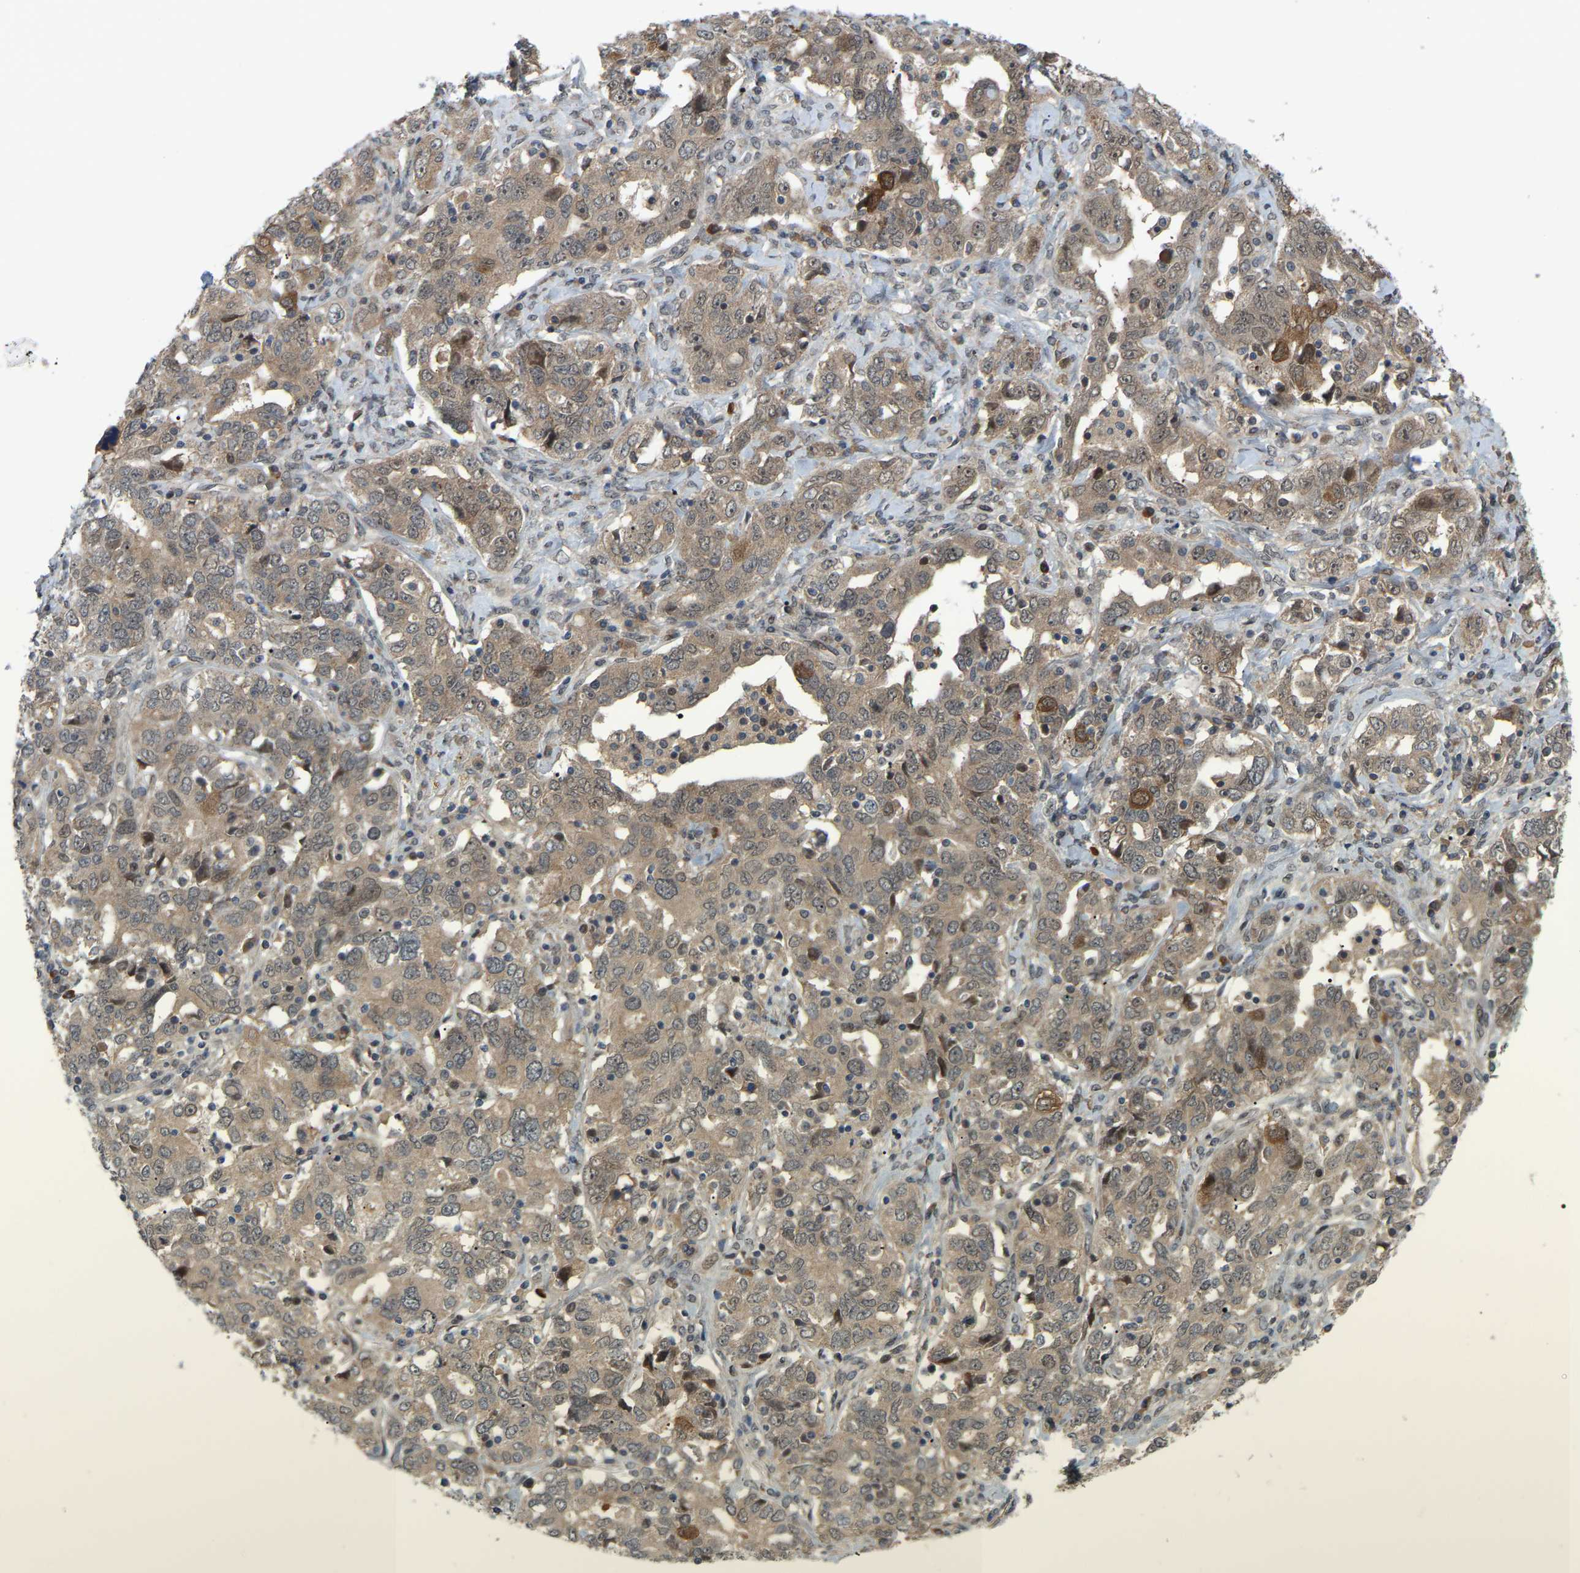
{"staining": {"intensity": "moderate", "quantity": ">75%", "location": "cytoplasmic/membranous"}, "tissue": "ovarian cancer", "cell_type": "Tumor cells", "image_type": "cancer", "snomed": [{"axis": "morphology", "description": "Carcinoma, endometroid"}, {"axis": "topography", "description": "Ovary"}], "caption": "Immunohistochemistry histopathology image of human ovarian cancer stained for a protein (brown), which exhibits medium levels of moderate cytoplasmic/membranous expression in approximately >75% of tumor cells.", "gene": "CROT", "patient": {"sex": "female", "age": 62}}